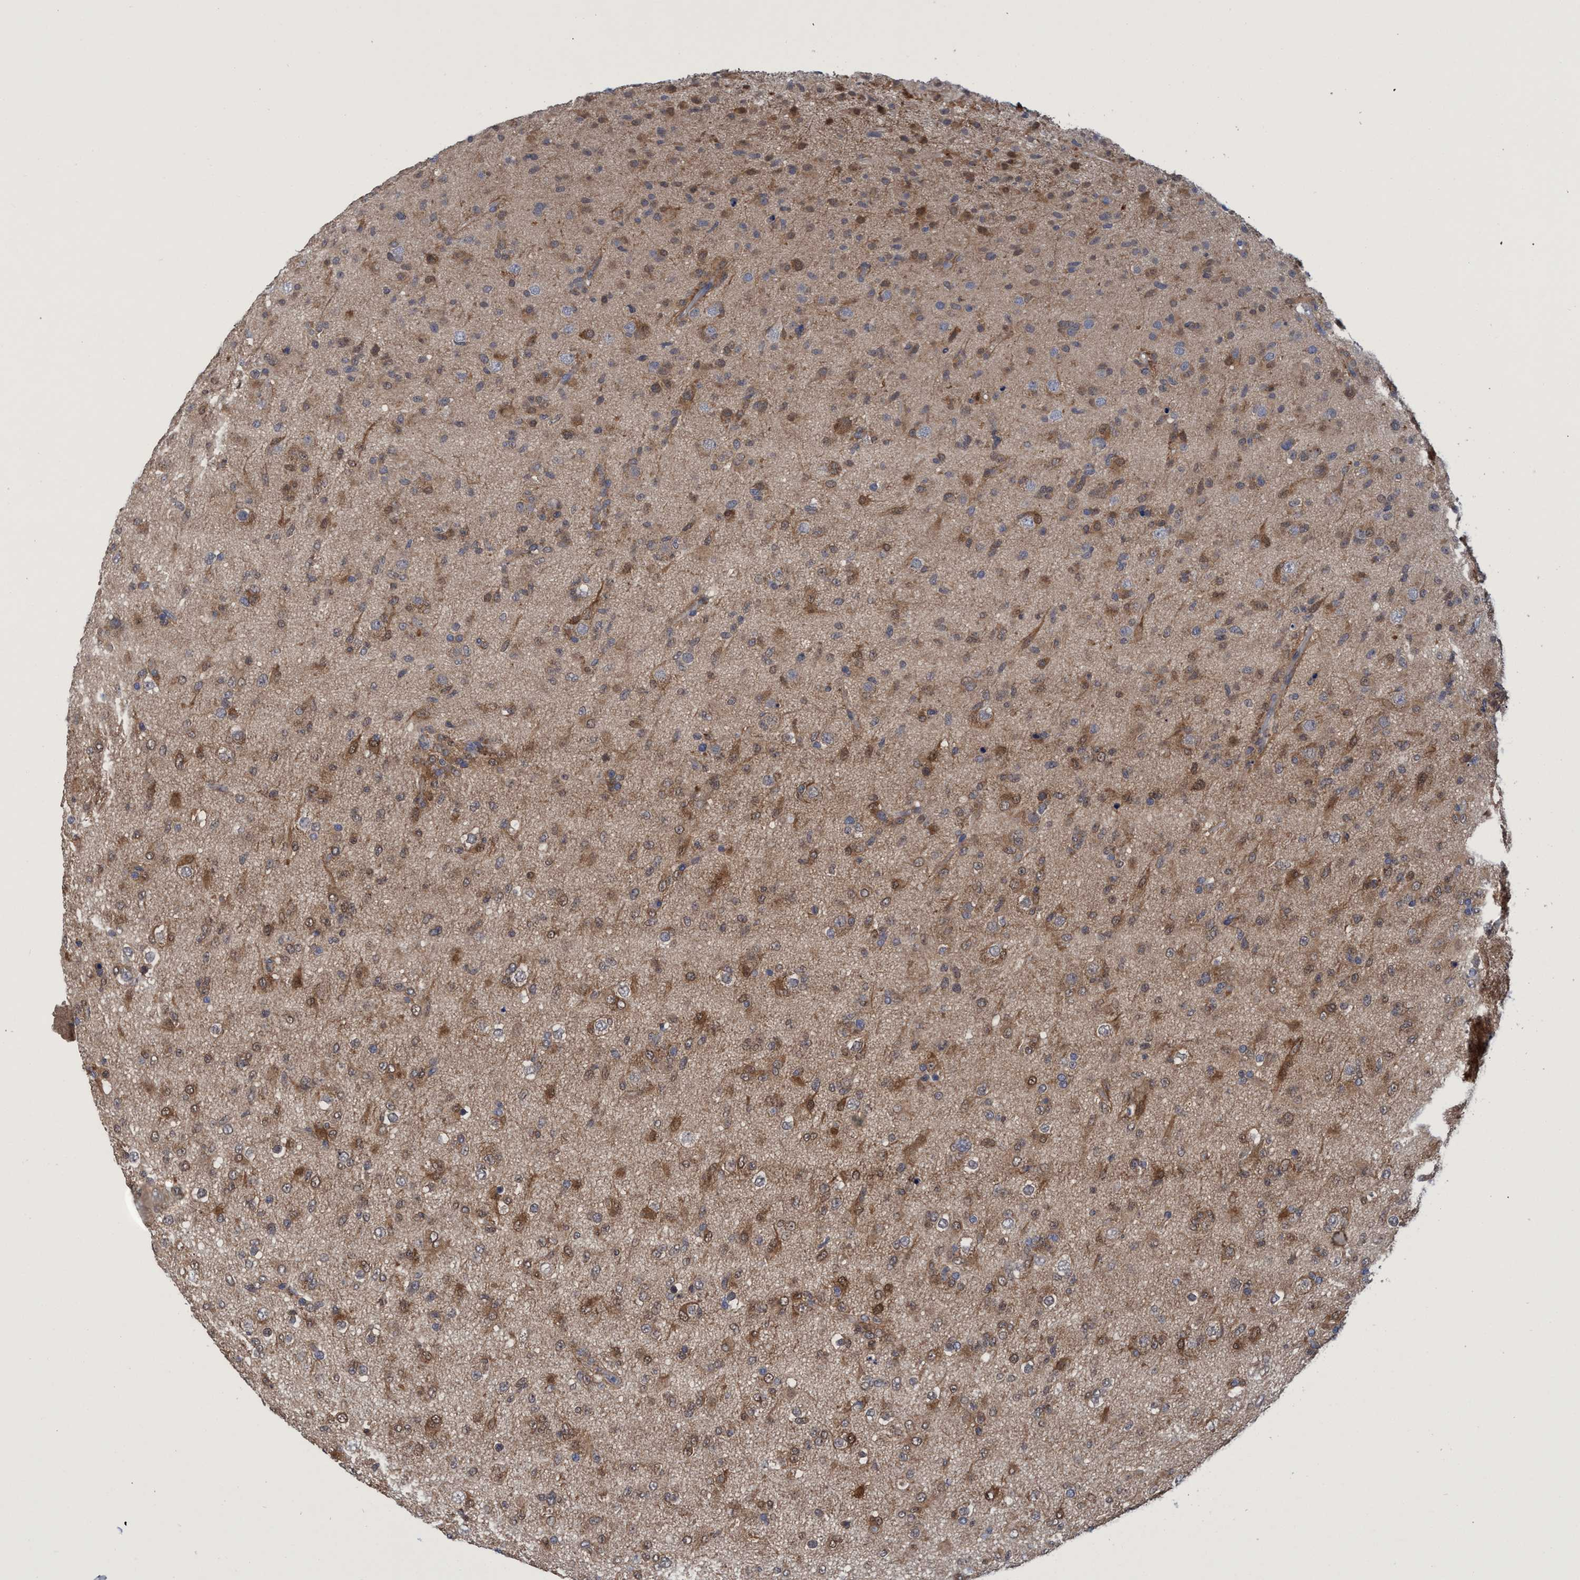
{"staining": {"intensity": "moderate", "quantity": ">75%", "location": "cytoplasmic/membranous"}, "tissue": "glioma", "cell_type": "Tumor cells", "image_type": "cancer", "snomed": [{"axis": "morphology", "description": "Glioma, malignant, Low grade"}, {"axis": "topography", "description": "Brain"}], "caption": "A photomicrograph of human malignant glioma (low-grade) stained for a protein demonstrates moderate cytoplasmic/membranous brown staining in tumor cells.", "gene": "PNPO", "patient": {"sex": "male", "age": 65}}